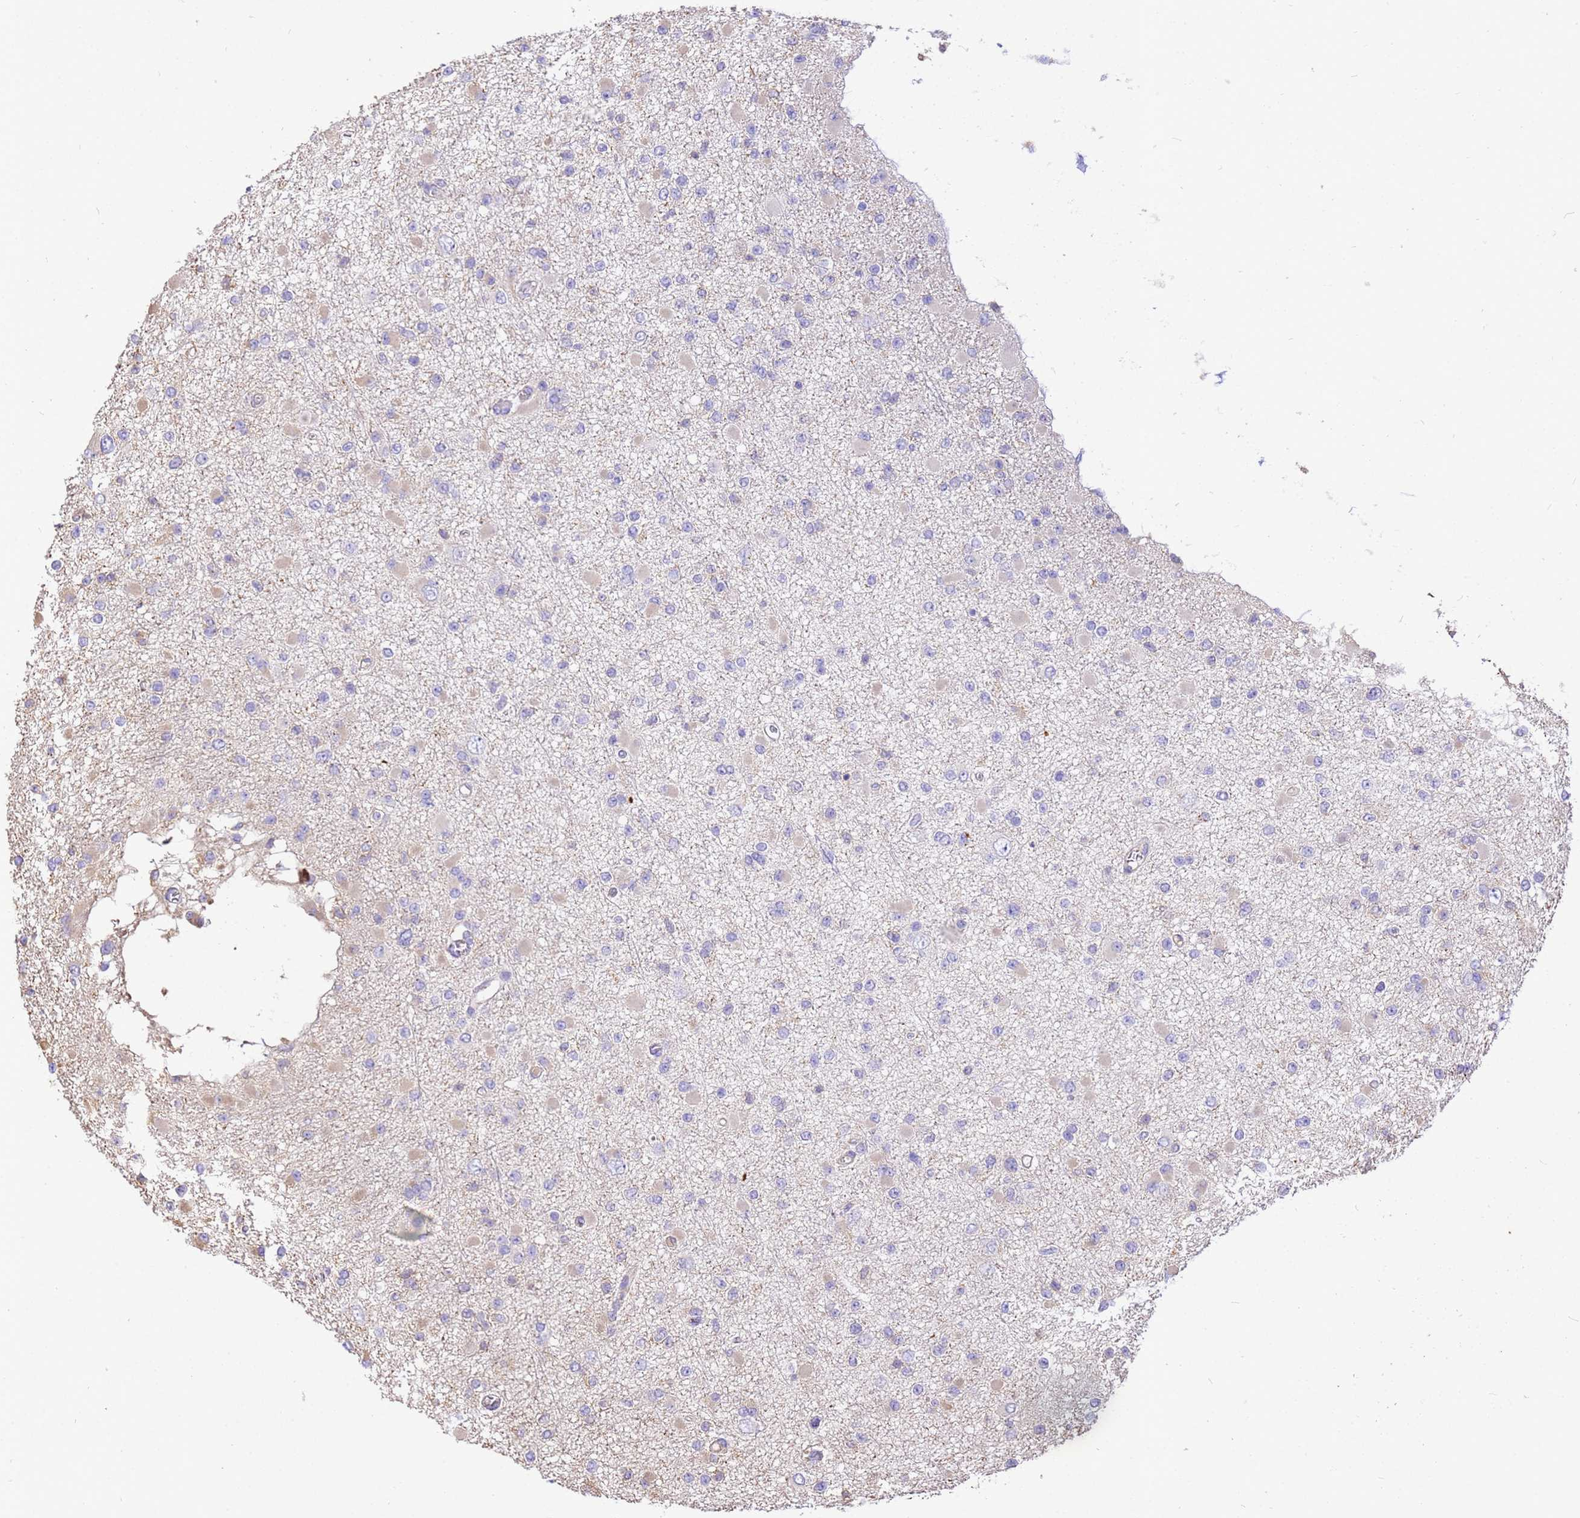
{"staining": {"intensity": "weak", "quantity": "<25%", "location": "cytoplasmic/membranous"}, "tissue": "glioma", "cell_type": "Tumor cells", "image_type": "cancer", "snomed": [{"axis": "morphology", "description": "Glioma, malignant, Low grade"}, {"axis": "topography", "description": "Brain"}], "caption": "Tumor cells are negative for protein expression in human glioma.", "gene": "WDR64", "patient": {"sex": "female", "age": 22}}